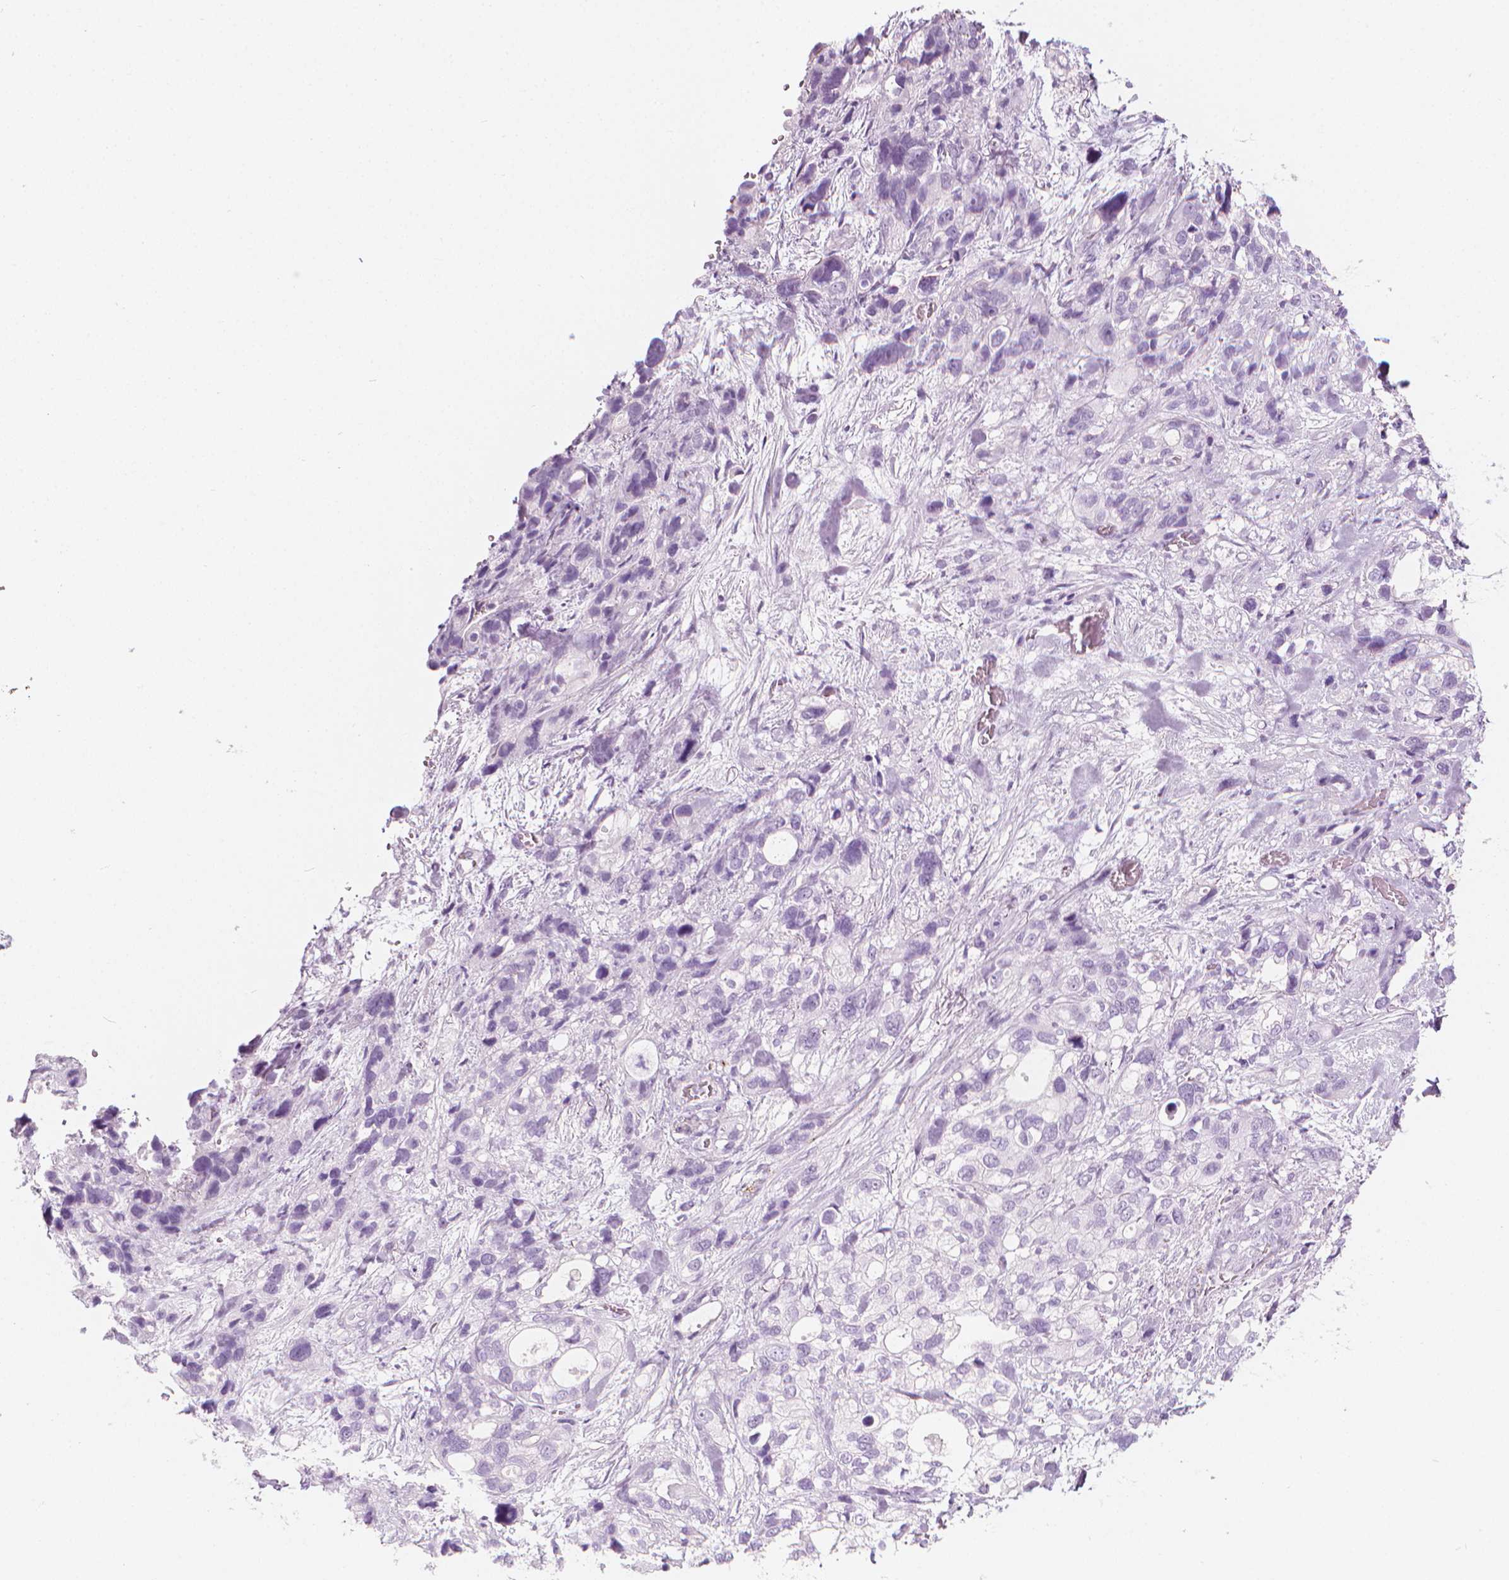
{"staining": {"intensity": "negative", "quantity": "none", "location": "none"}, "tissue": "stomach cancer", "cell_type": "Tumor cells", "image_type": "cancer", "snomed": [{"axis": "morphology", "description": "Adenocarcinoma, NOS"}, {"axis": "topography", "description": "Stomach, upper"}], "caption": "There is no significant staining in tumor cells of stomach cancer.", "gene": "SCG3", "patient": {"sex": "female", "age": 81}}